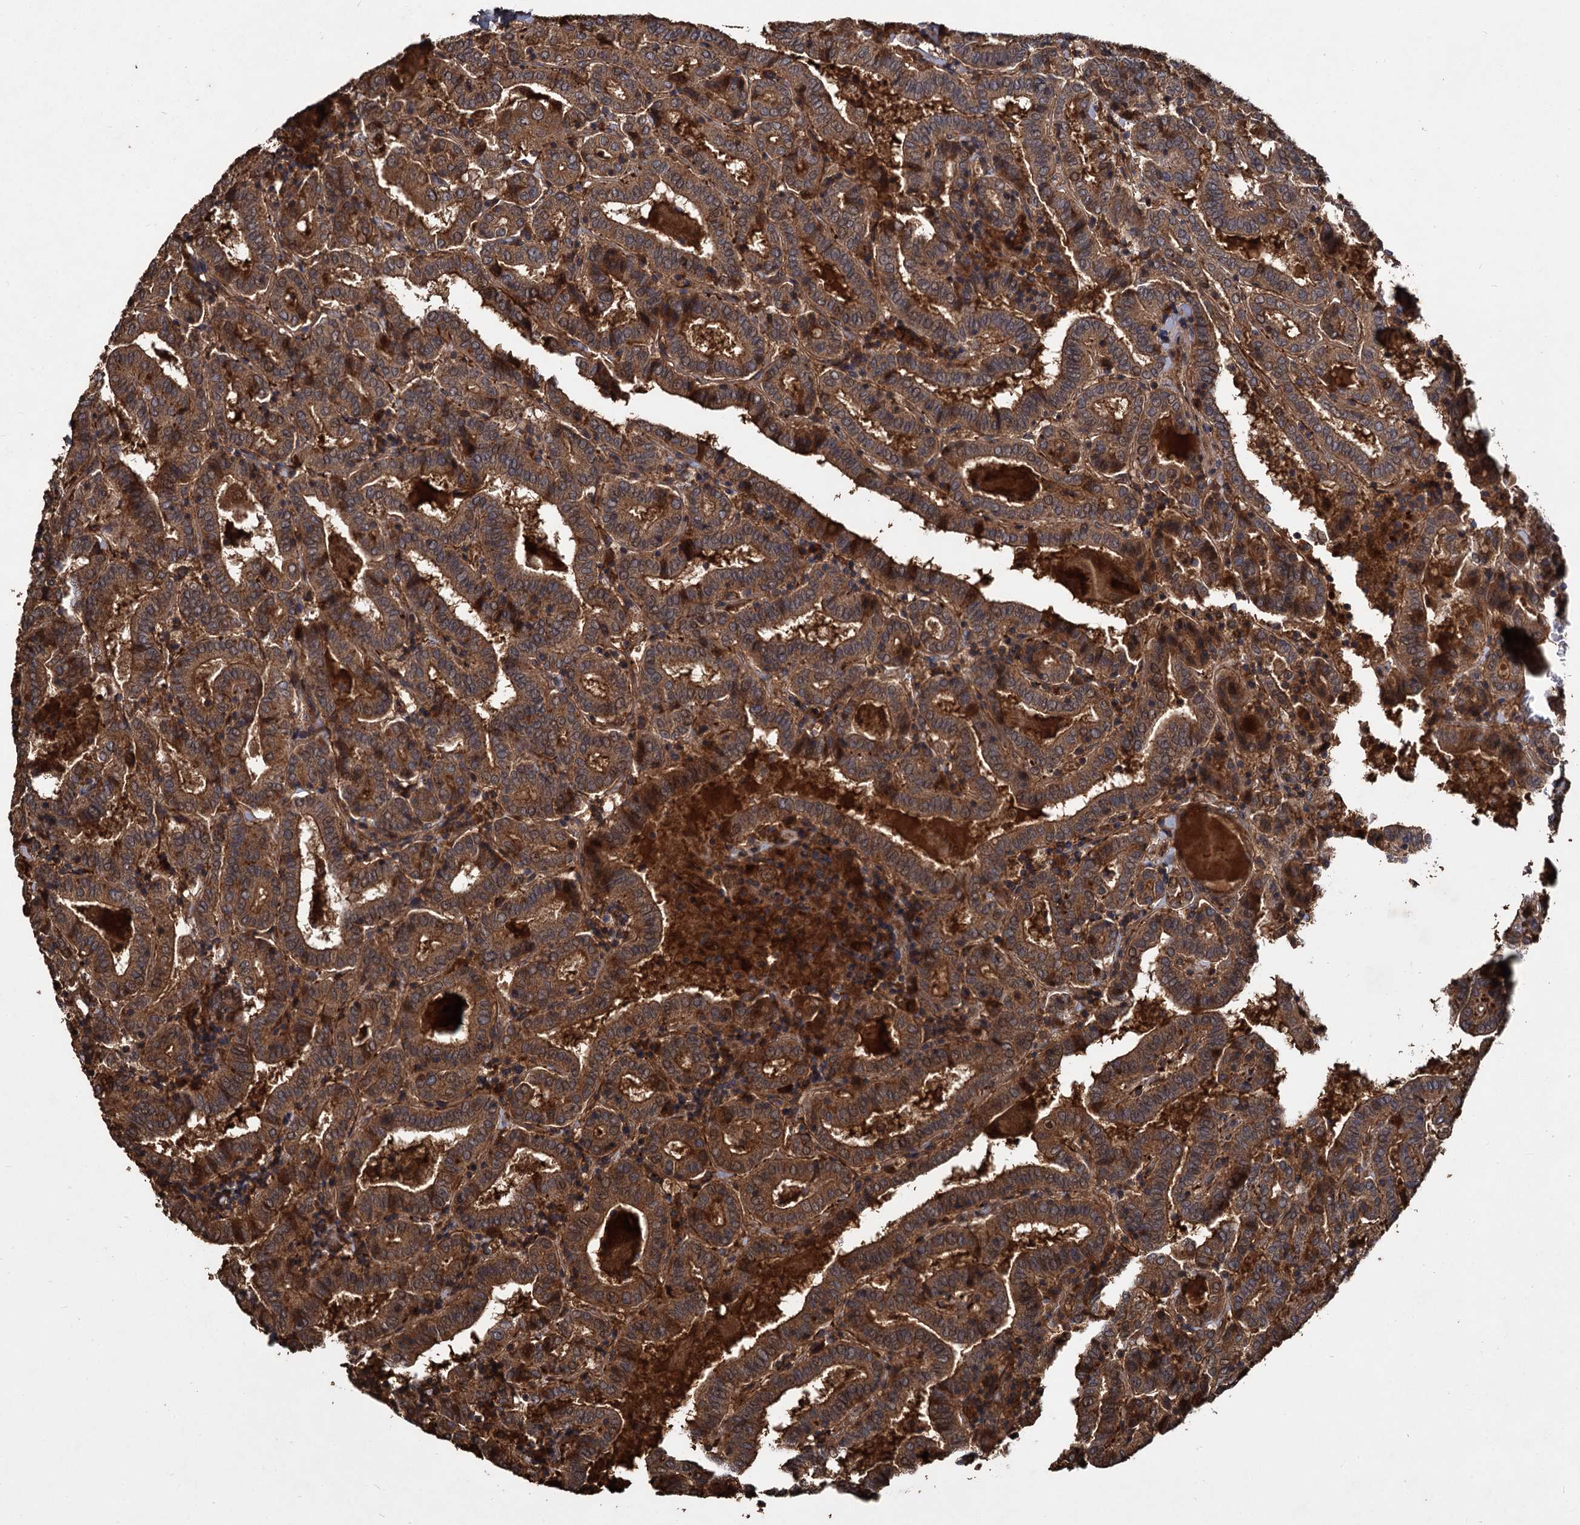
{"staining": {"intensity": "strong", "quantity": ">75%", "location": "cytoplasmic/membranous"}, "tissue": "thyroid cancer", "cell_type": "Tumor cells", "image_type": "cancer", "snomed": [{"axis": "morphology", "description": "Papillary adenocarcinoma, NOS"}, {"axis": "topography", "description": "Thyroid gland"}], "caption": "A brown stain shows strong cytoplasmic/membranous positivity of a protein in thyroid cancer tumor cells.", "gene": "GCLC", "patient": {"sex": "female", "age": 72}}